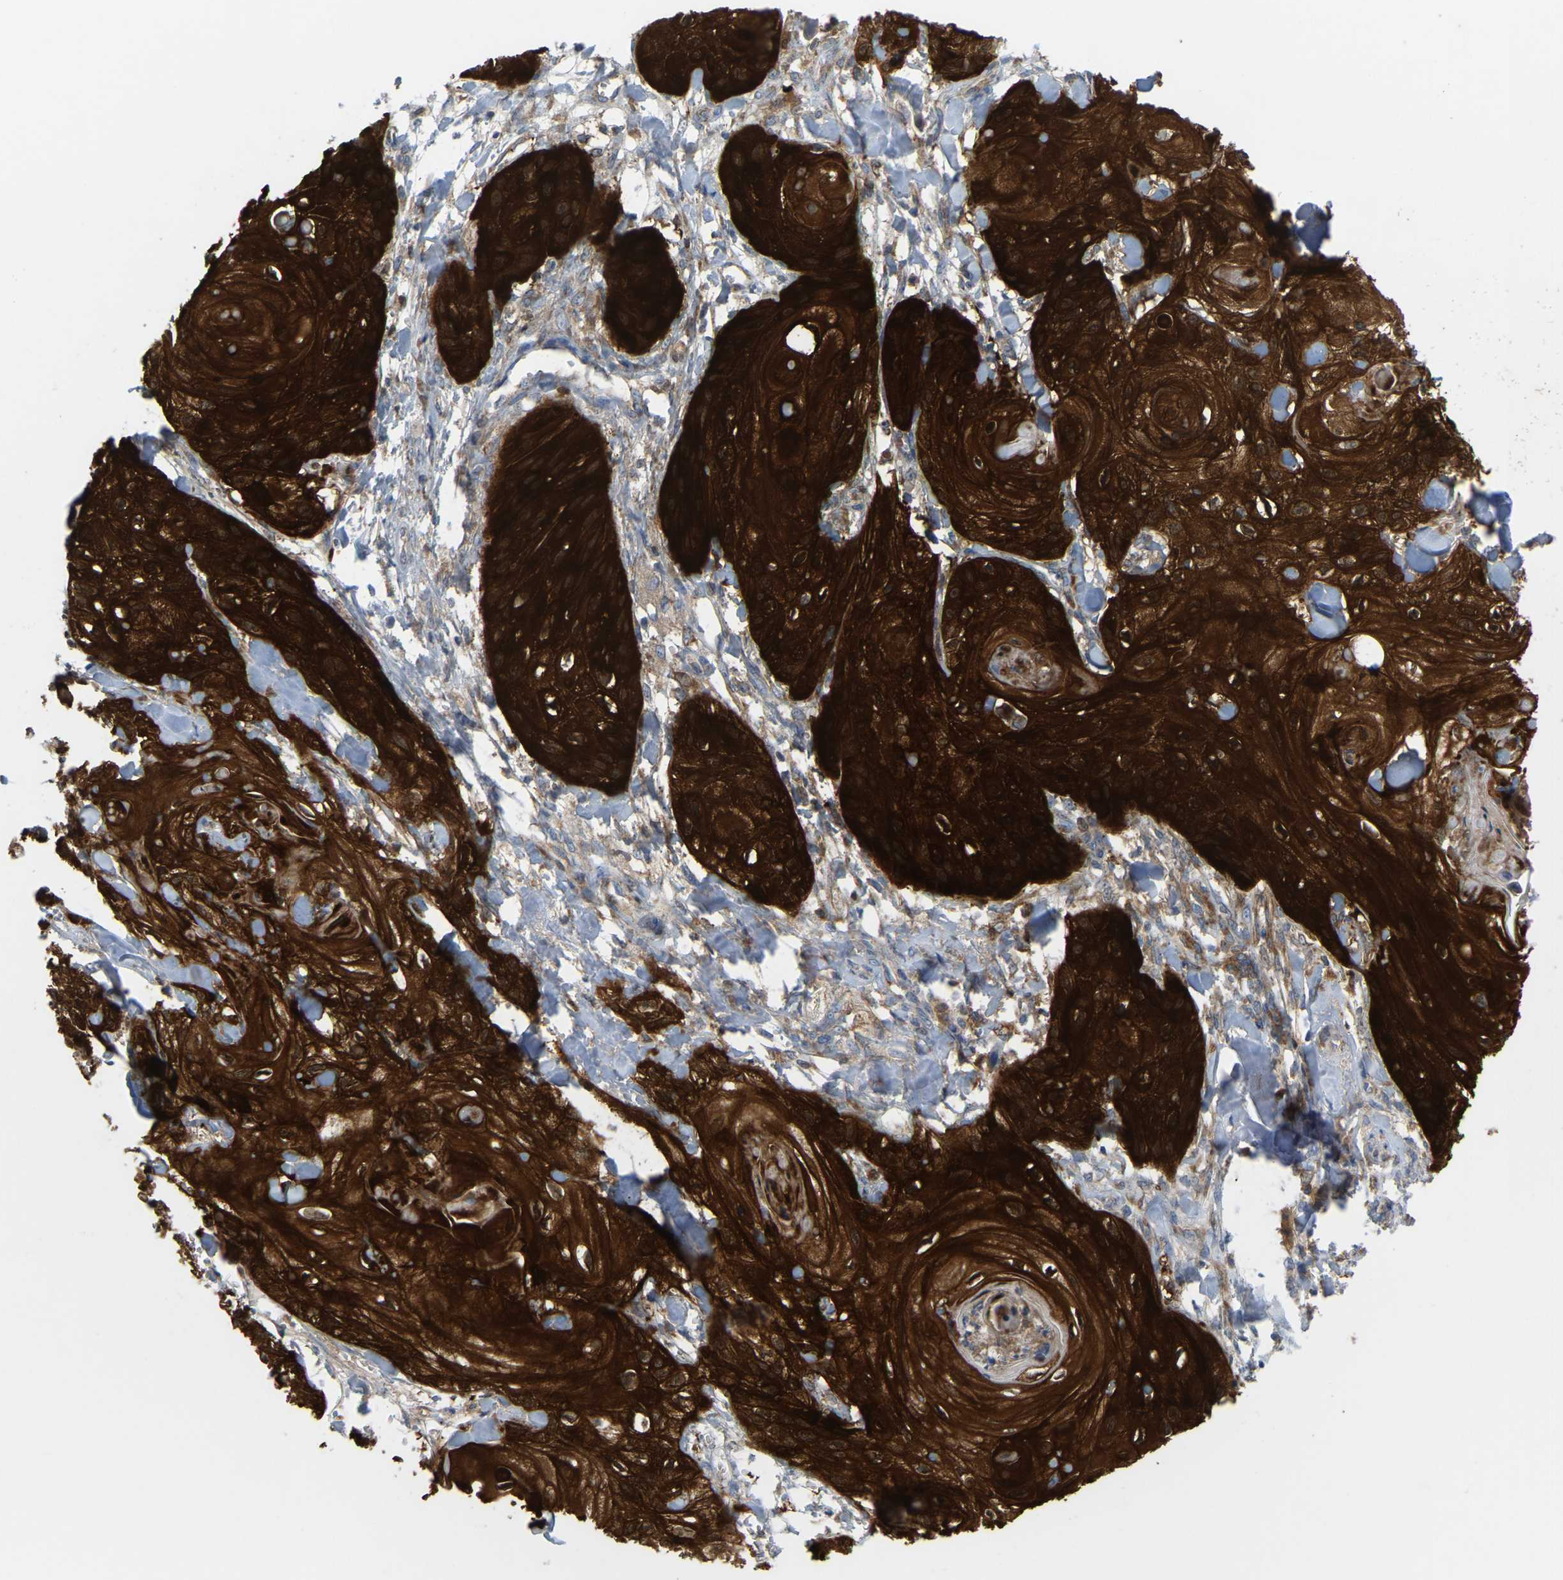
{"staining": {"intensity": "strong", "quantity": ">75%", "location": "cytoplasmic/membranous"}, "tissue": "skin cancer", "cell_type": "Tumor cells", "image_type": "cancer", "snomed": [{"axis": "morphology", "description": "Squamous cell carcinoma, NOS"}, {"axis": "topography", "description": "Skin"}], "caption": "Skin cancer (squamous cell carcinoma) stained with a protein marker shows strong staining in tumor cells.", "gene": "SERPINB5", "patient": {"sex": "male", "age": 74}}